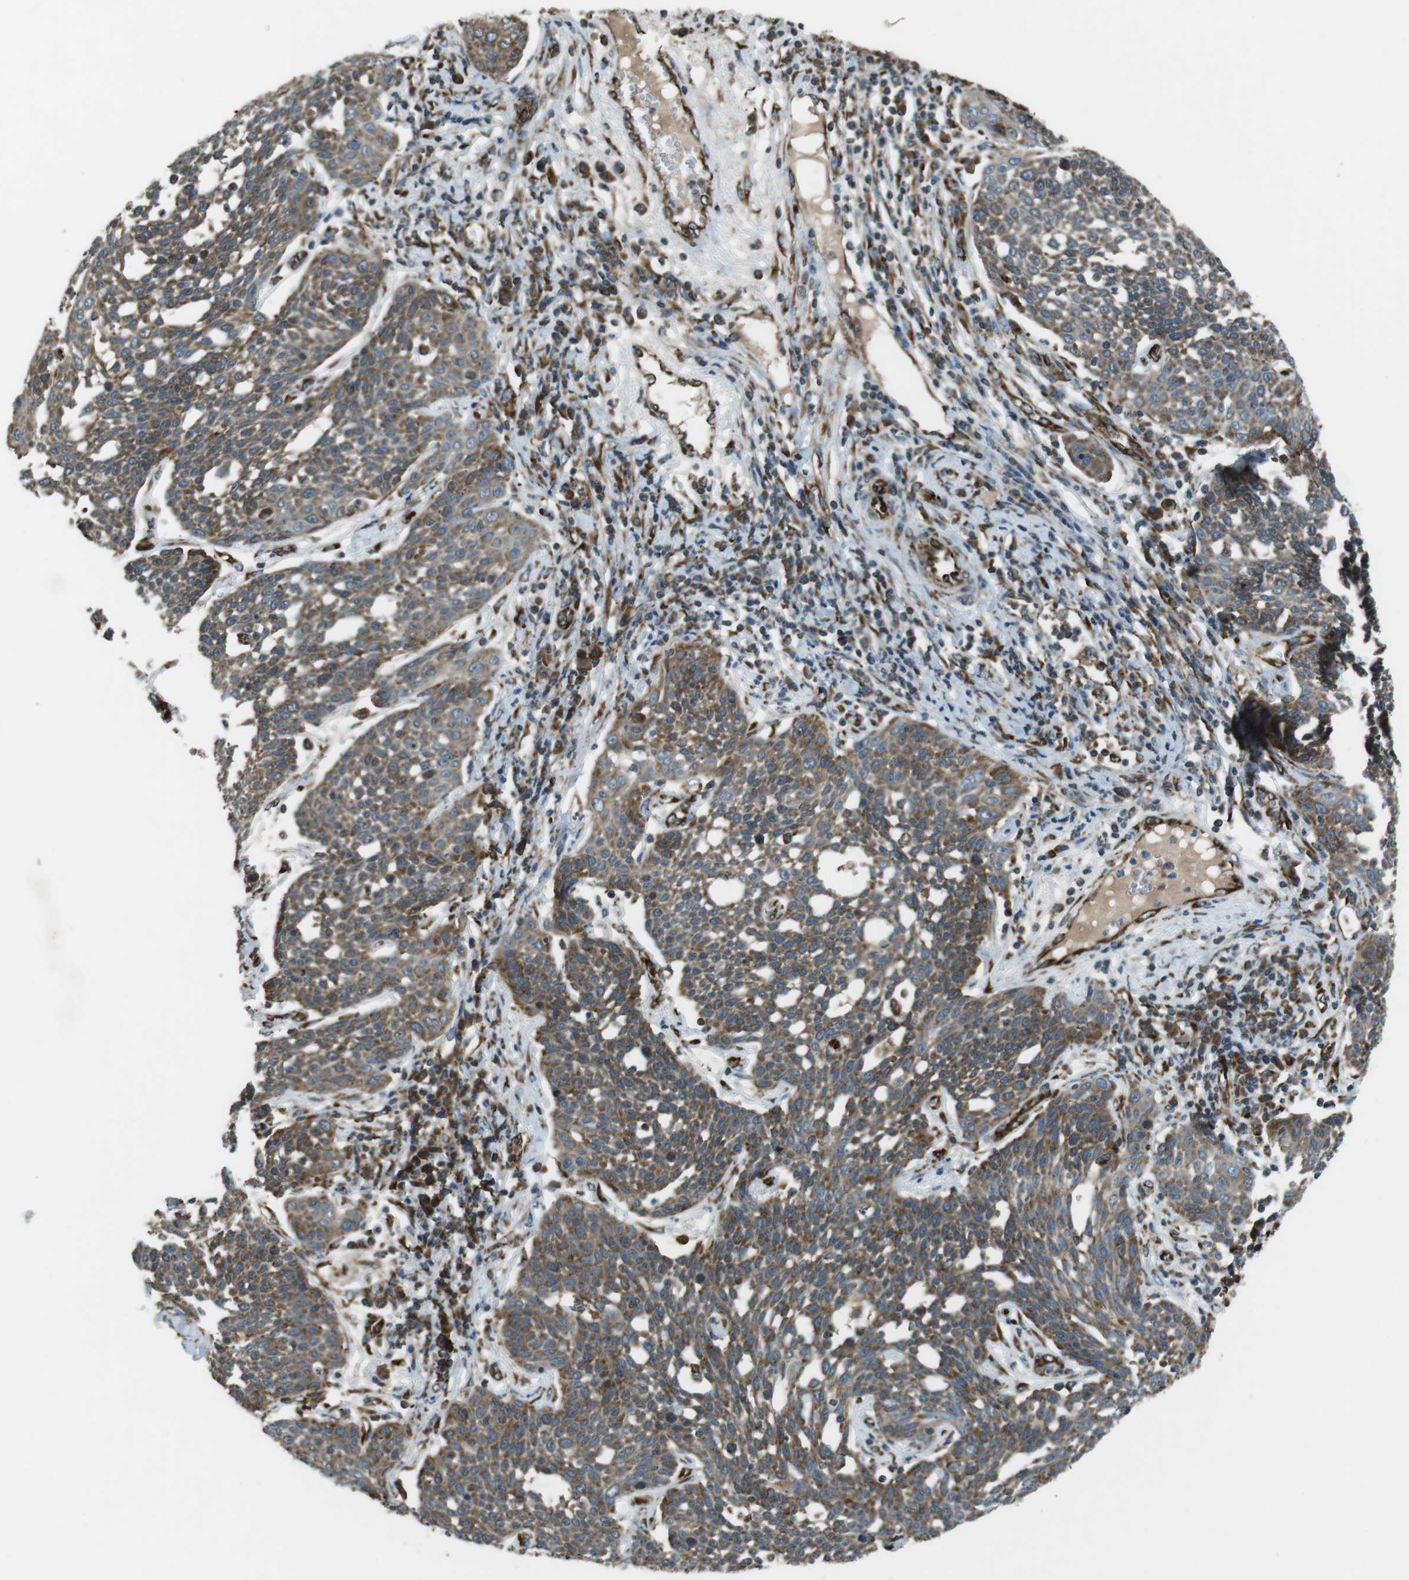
{"staining": {"intensity": "moderate", "quantity": ">75%", "location": "cytoplasmic/membranous"}, "tissue": "cervical cancer", "cell_type": "Tumor cells", "image_type": "cancer", "snomed": [{"axis": "morphology", "description": "Squamous cell carcinoma, NOS"}, {"axis": "topography", "description": "Cervix"}], "caption": "Cervical cancer stained with a protein marker demonstrates moderate staining in tumor cells.", "gene": "KTN1", "patient": {"sex": "female", "age": 34}}